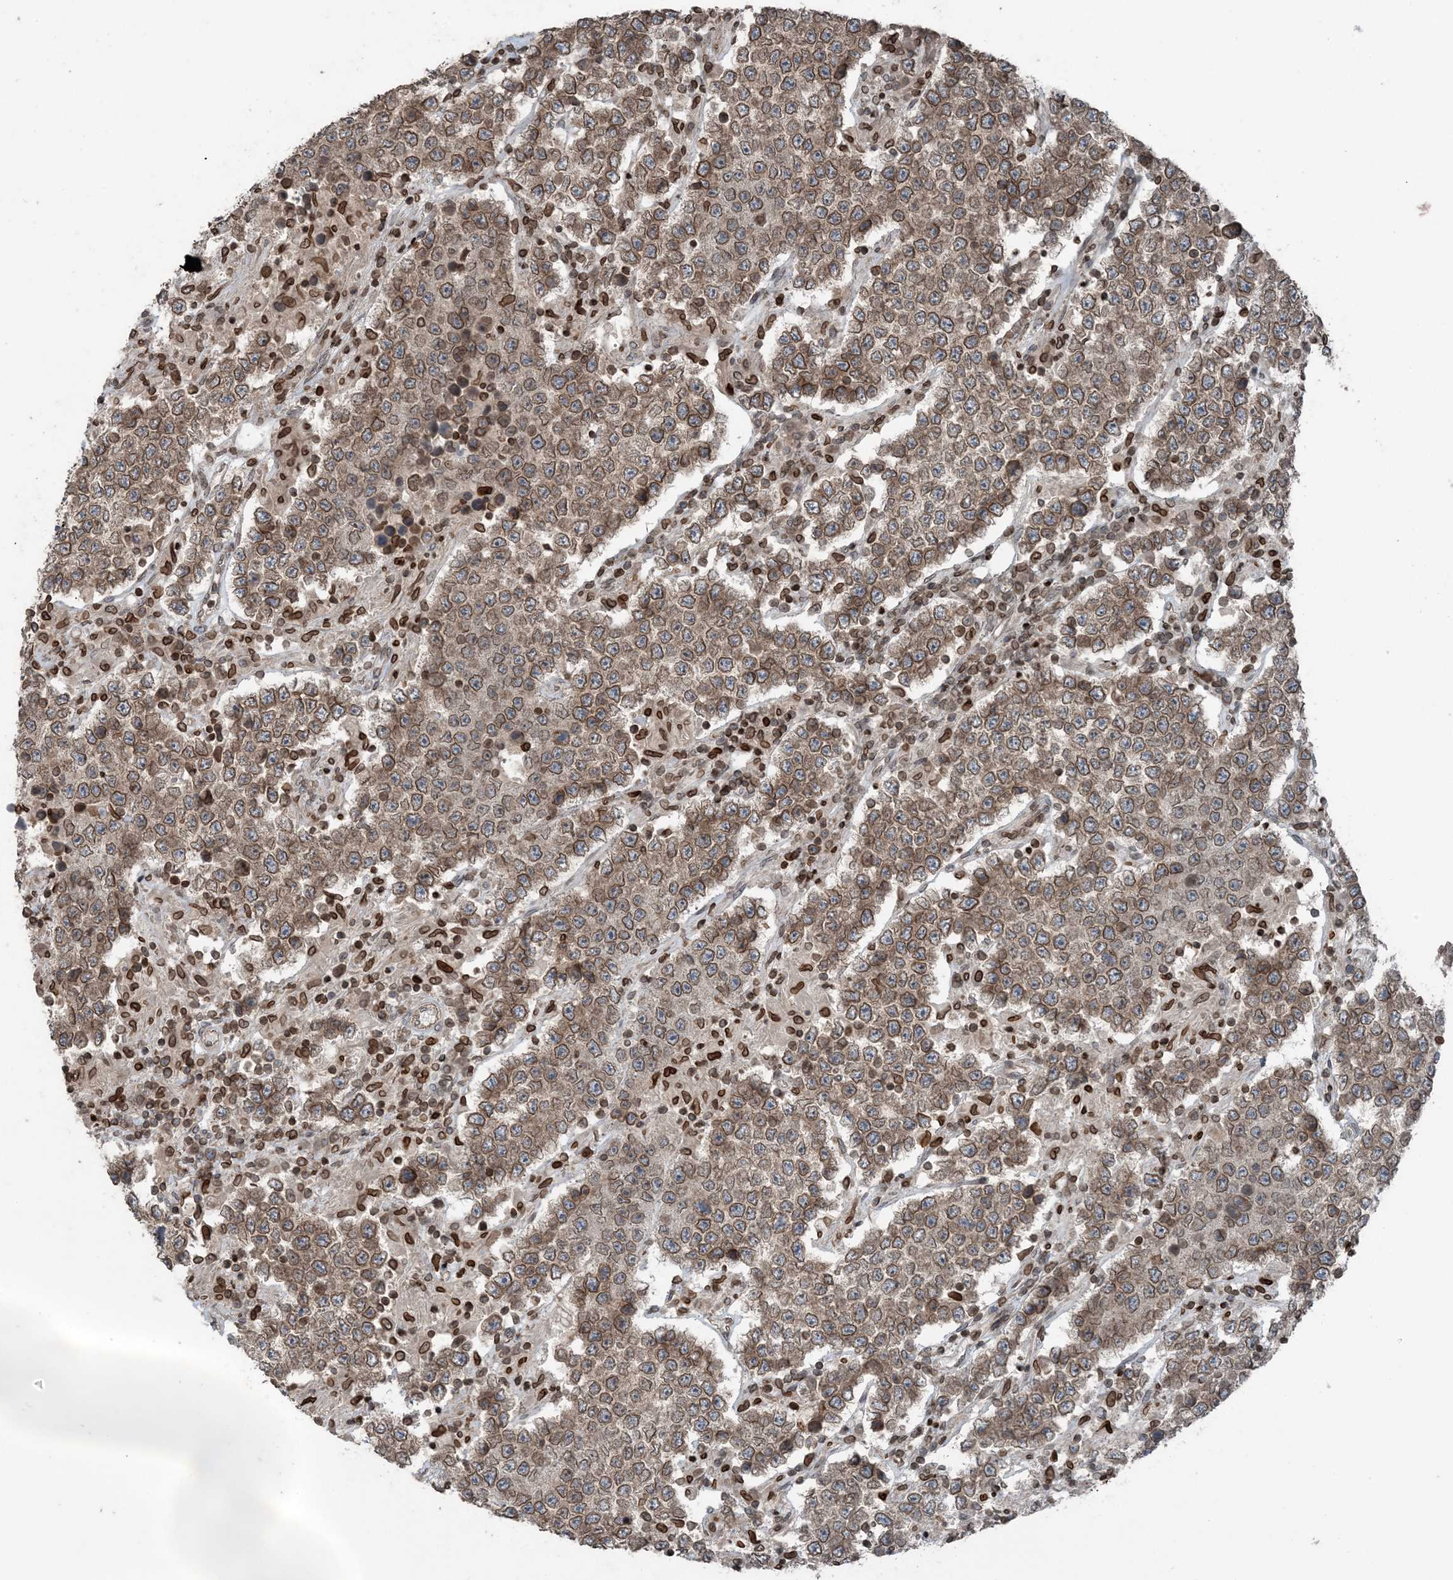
{"staining": {"intensity": "moderate", "quantity": ">75%", "location": "cytoplasmic/membranous,nuclear"}, "tissue": "testis cancer", "cell_type": "Tumor cells", "image_type": "cancer", "snomed": [{"axis": "morphology", "description": "Normal tissue, NOS"}, {"axis": "morphology", "description": "Urothelial carcinoma, High grade"}, {"axis": "morphology", "description": "Seminoma, NOS"}, {"axis": "morphology", "description": "Carcinoma, Embryonal, NOS"}, {"axis": "topography", "description": "Urinary bladder"}, {"axis": "topography", "description": "Testis"}], "caption": "Brown immunohistochemical staining in human urothelial carcinoma (high-grade) (testis) demonstrates moderate cytoplasmic/membranous and nuclear staining in about >75% of tumor cells.", "gene": "ZFAND2B", "patient": {"sex": "male", "age": 41}}